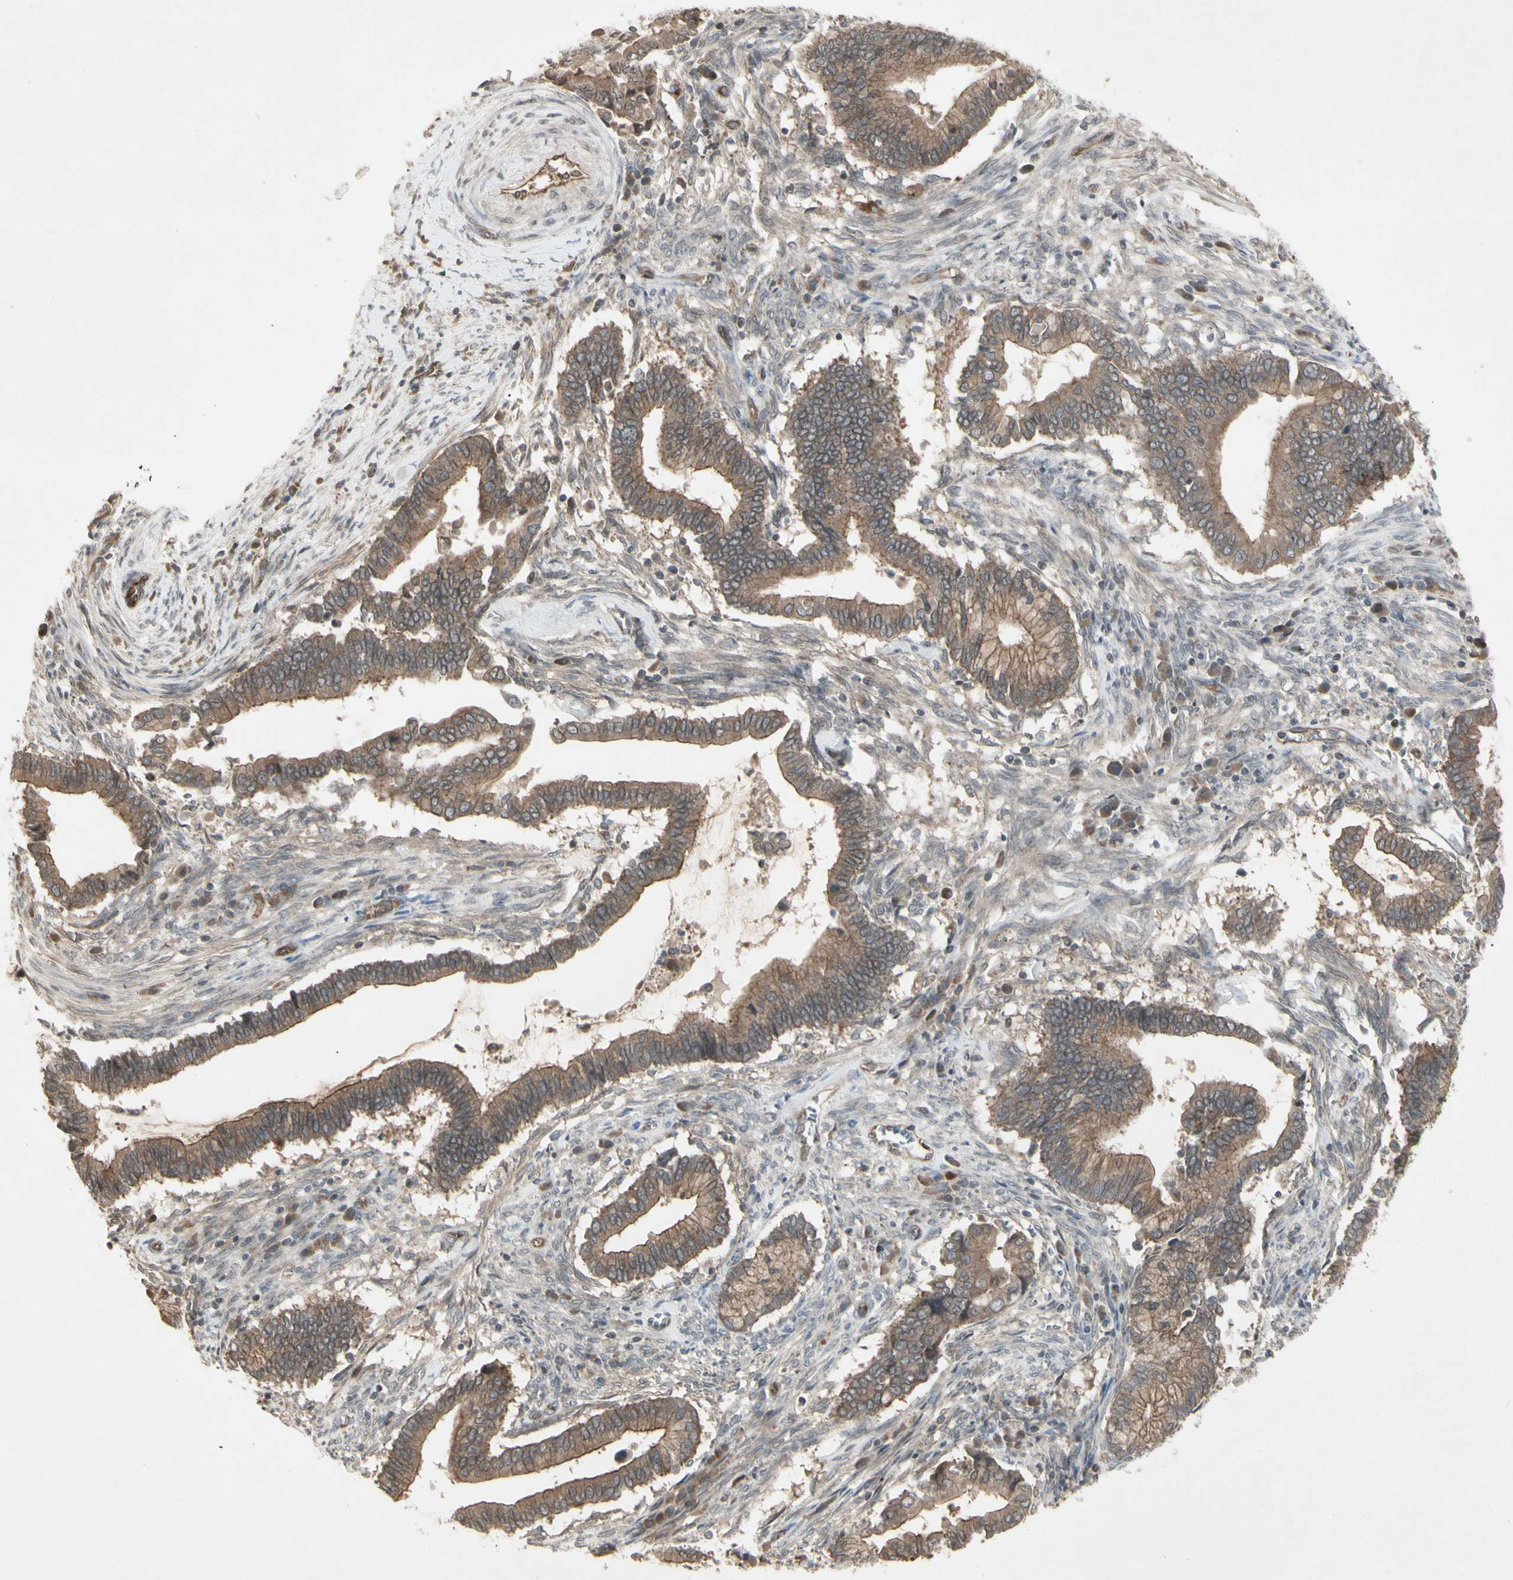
{"staining": {"intensity": "moderate", "quantity": ">75%", "location": "cytoplasmic/membranous"}, "tissue": "cervical cancer", "cell_type": "Tumor cells", "image_type": "cancer", "snomed": [{"axis": "morphology", "description": "Adenocarcinoma, NOS"}, {"axis": "topography", "description": "Cervix"}], "caption": "Protein expression by immunohistochemistry (IHC) shows moderate cytoplasmic/membranous staining in about >75% of tumor cells in adenocarcinoma (cervical).", "gene": "JAG1", "patient": {"sex": "female", "age": 44}}